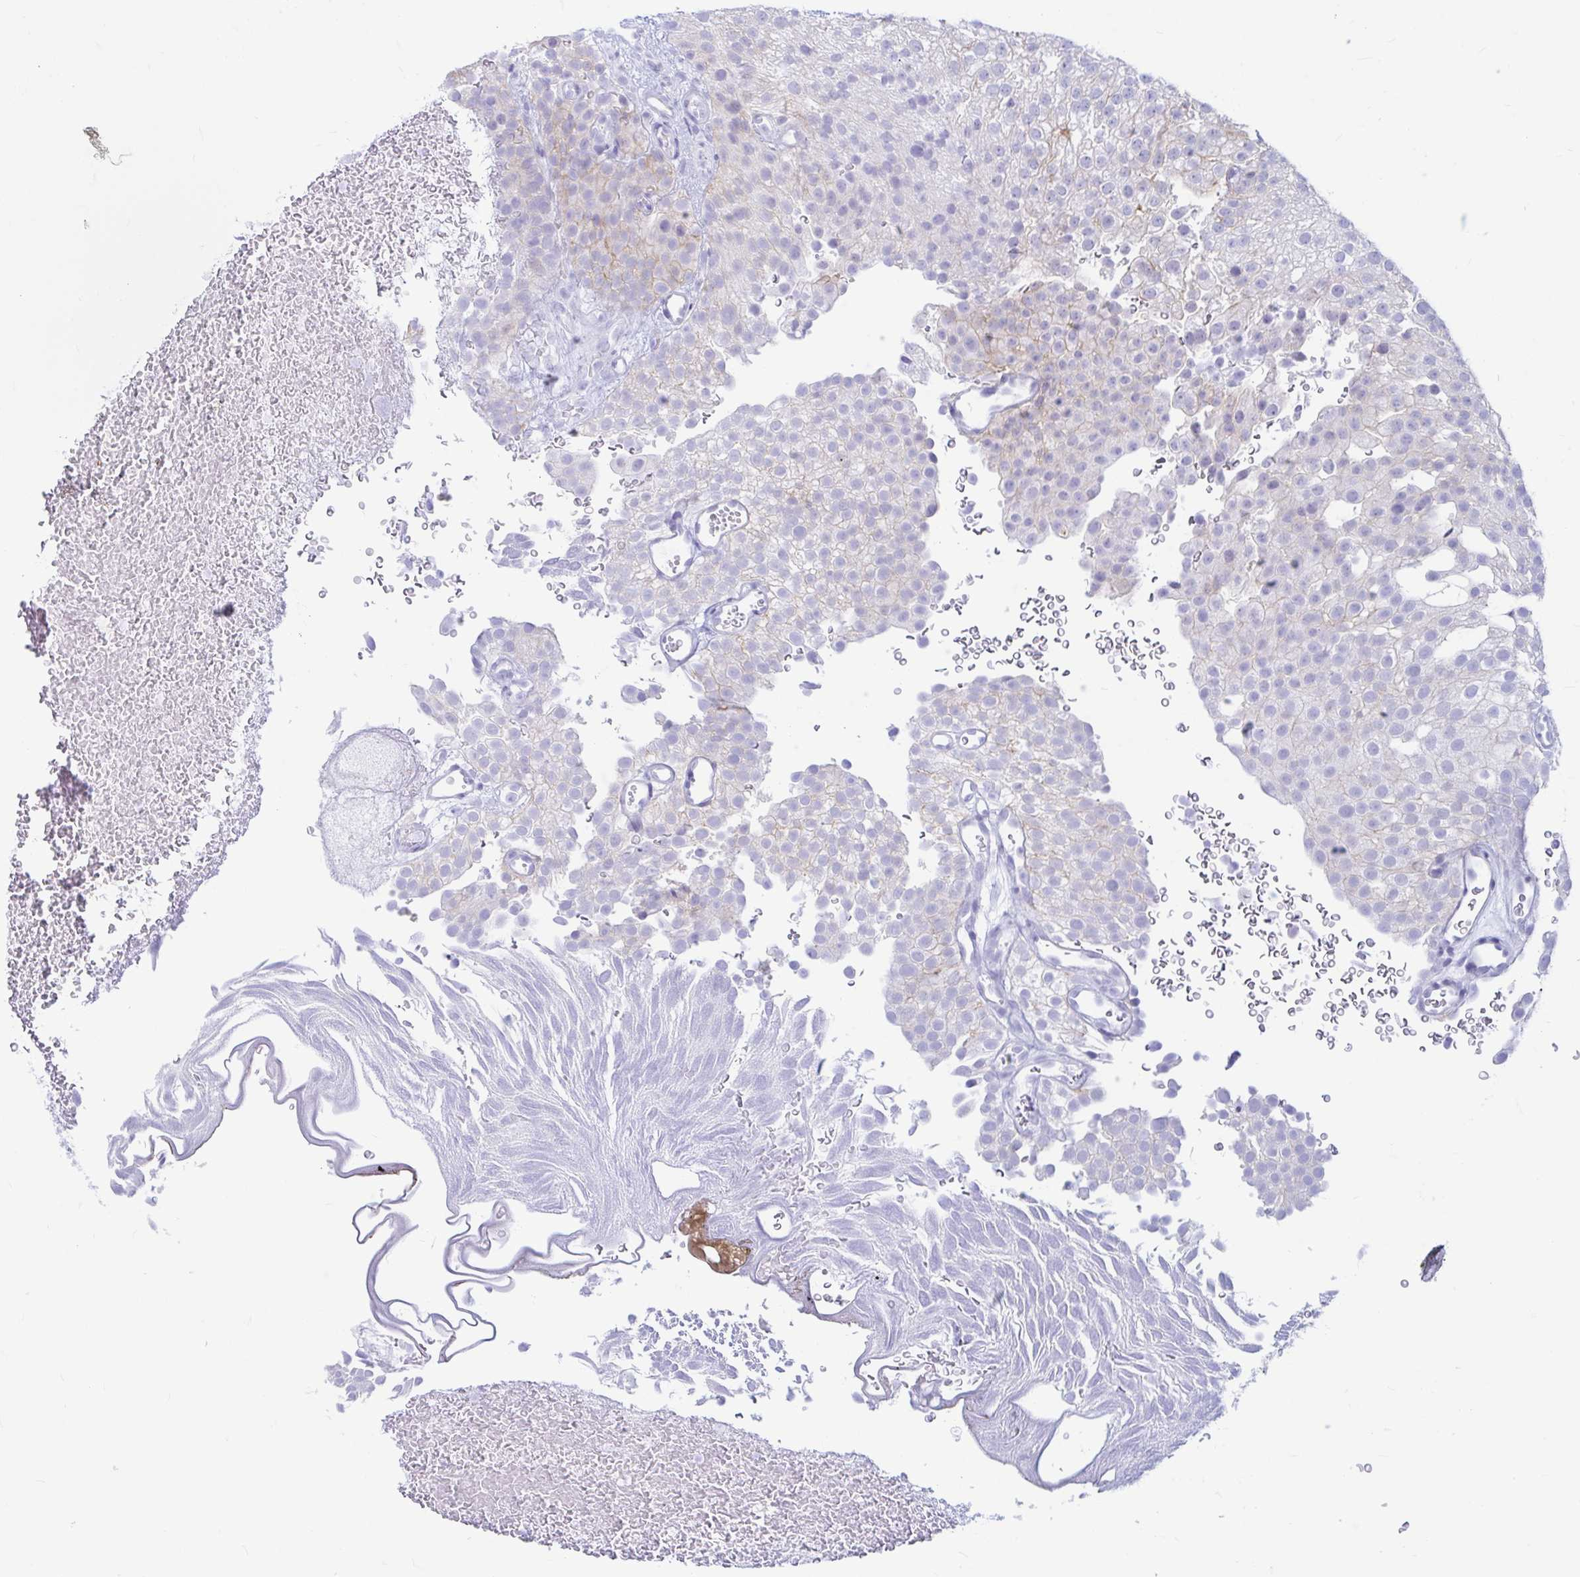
{"staining": {"intensity": "weak", "quantity": "<25%", "location": "cytoplasmic/membranous"}, "tissue": "urothelial cancer", "cell_type": "Tumor cells", "image_type": "cancer", "snomed": [{"axis": "morphology", "description": "Urothelial carcinoma, Low grade"}, {"axis": "topography", "description": "Urinary bladder"}], "caption": "This is a micrograph of immunohistochemistry (IHC) staining of urothelial carcinoma (low-grade), which shows no positivity in tumor cells. Brightfield microscopy of immunohistochemistry (IHC) stained with DAB (brown) and hematoxylin (blue), captured at high magnification.", "gene": "ERICH6", "patient": {"sex": "male", "age": 78}}